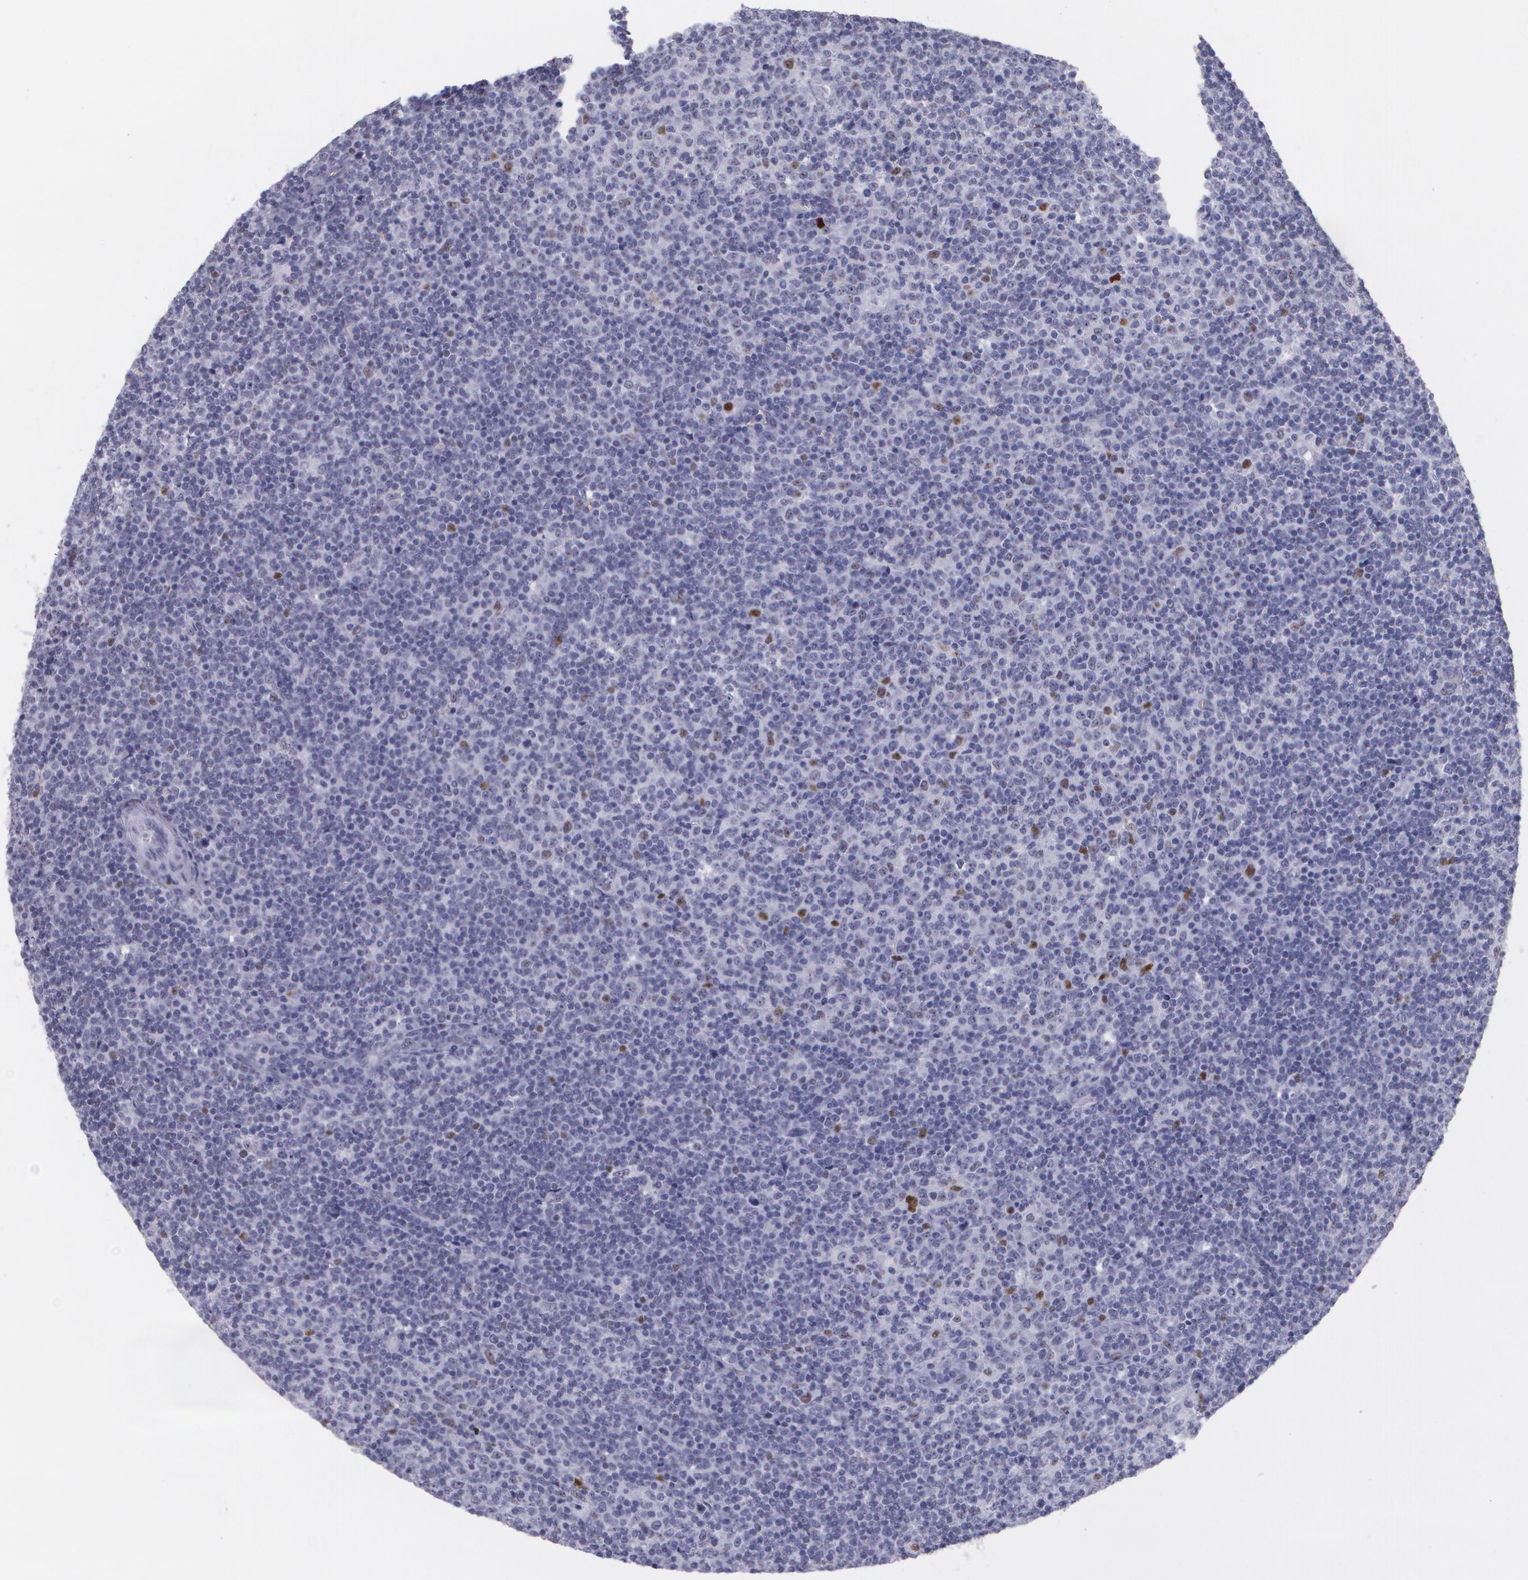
{"staining": {"intensity": "moderate", "quantity": "<25%", "location": "nuclear"}, "tissue": "lymphoma", "cell_type": "Tumor cells", "image_type": "cancer", "snomed": [{"axis": "morphology", "description": "Malignant lymphoma, non-Hodgkin's type, Low grade"}, {"axis": "topography", "description": "Lymph node"}], "caption": "DAB (3,3'-diaminobenzidine) immunohistochemical staining of human malignant lymphoma, non-Hodgkin's type (low-grade) exhibits moderate nuclear protein positivity in approximately <25% of tumor cells.", "gene": "TP53", "patient": {"sex": "male", "age": 70}}